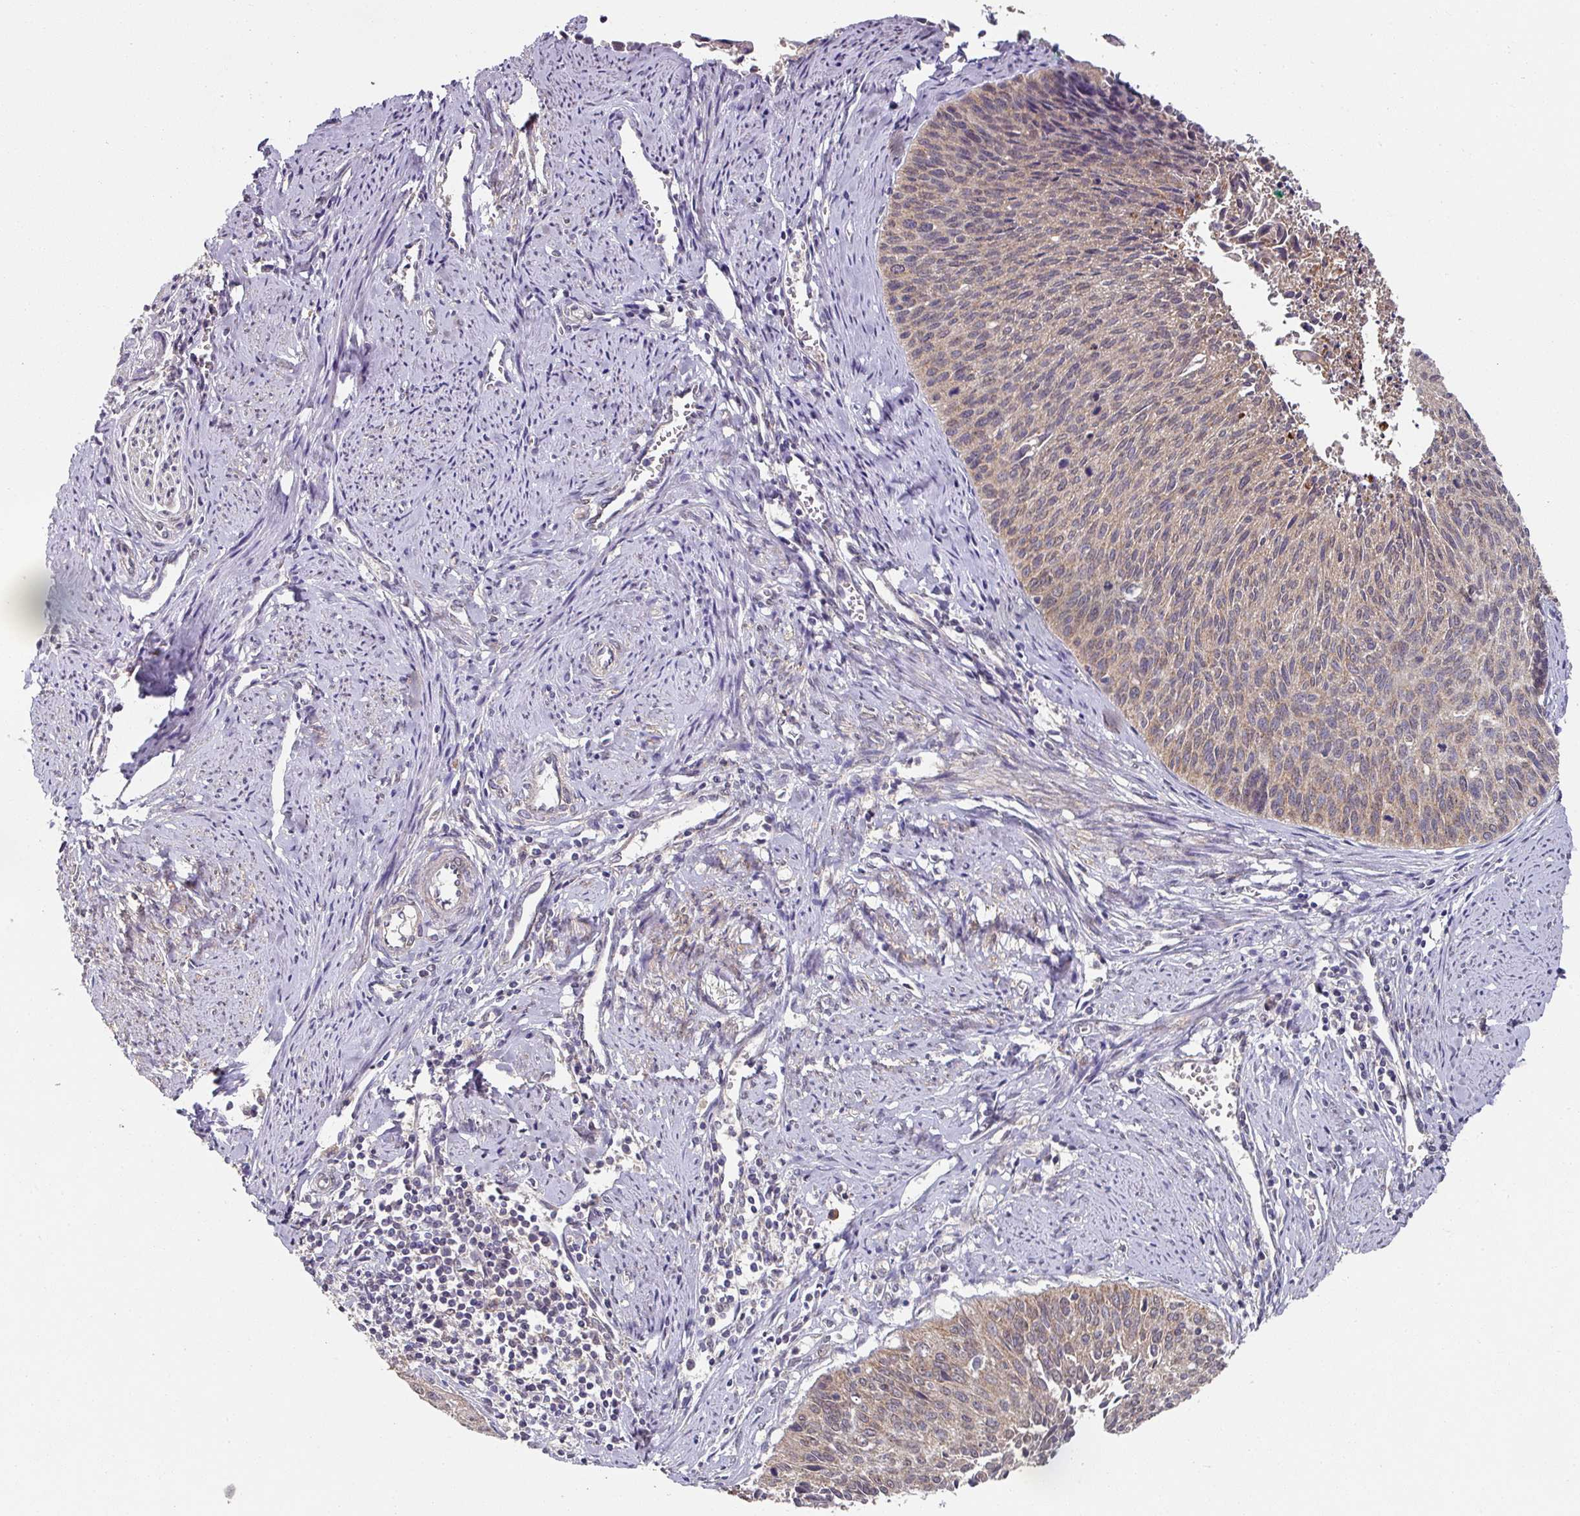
{"staining": {"intensity": "weak", "quantity": ">75%", "location": "cytoplasmic/membranous"}, "tissue": "cervical cancer", "cell_type": "Tumor cells", "image_type": "cancer", "snomed": [{"axis": "morphology", "description": "Squamous cell carcinoma, NOS"}, {"axis": "topography", "description": "Cervix"}], "caption": "There is low levels of weak cytoplasmic/membranous staining in tumor cells of cervical cancer (squamous cell carcinoma), as demonstrated by immunohistochemical staining (brown color).", "gene": "EXTL3", "patient": {"sex": "female", "age": 55}}